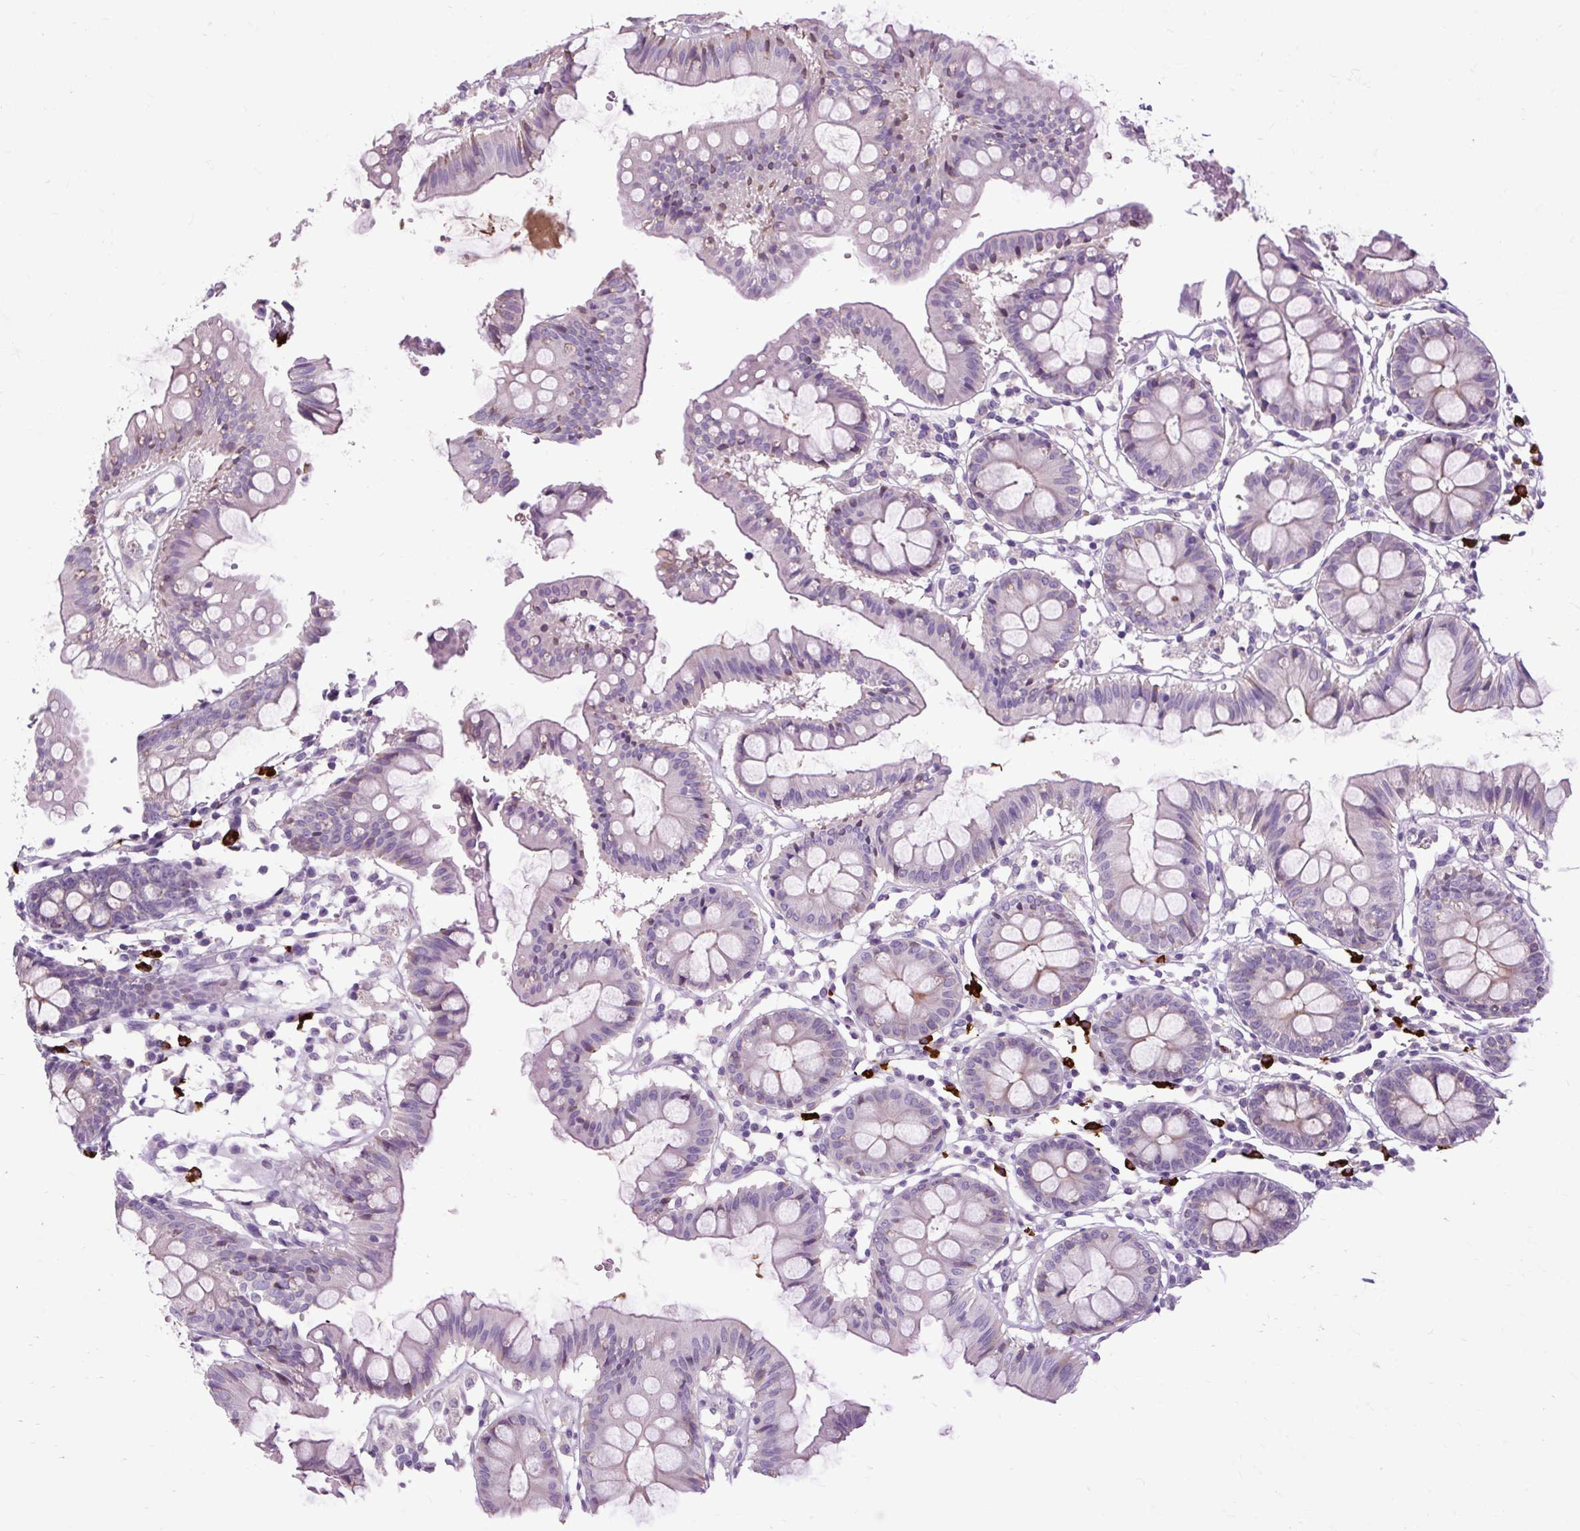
{"staining": {"intensity": "negative", "quantity": "none", "location": "none"}, "tissue": "colon", "cell_type": "Endothelial cells", "image_type": "normal", "snomed": [{"axis": "morphology", "description": "Normal tissue, NOS"}, {"axis": "topography", "description": "Colon"}], "caption": "Image shows no protein expression in endothelial cells of benign colon. Nuclei are stained in blue.", "gene": "ARRDC2", "patient": {"sex": "female", "age": 84}}